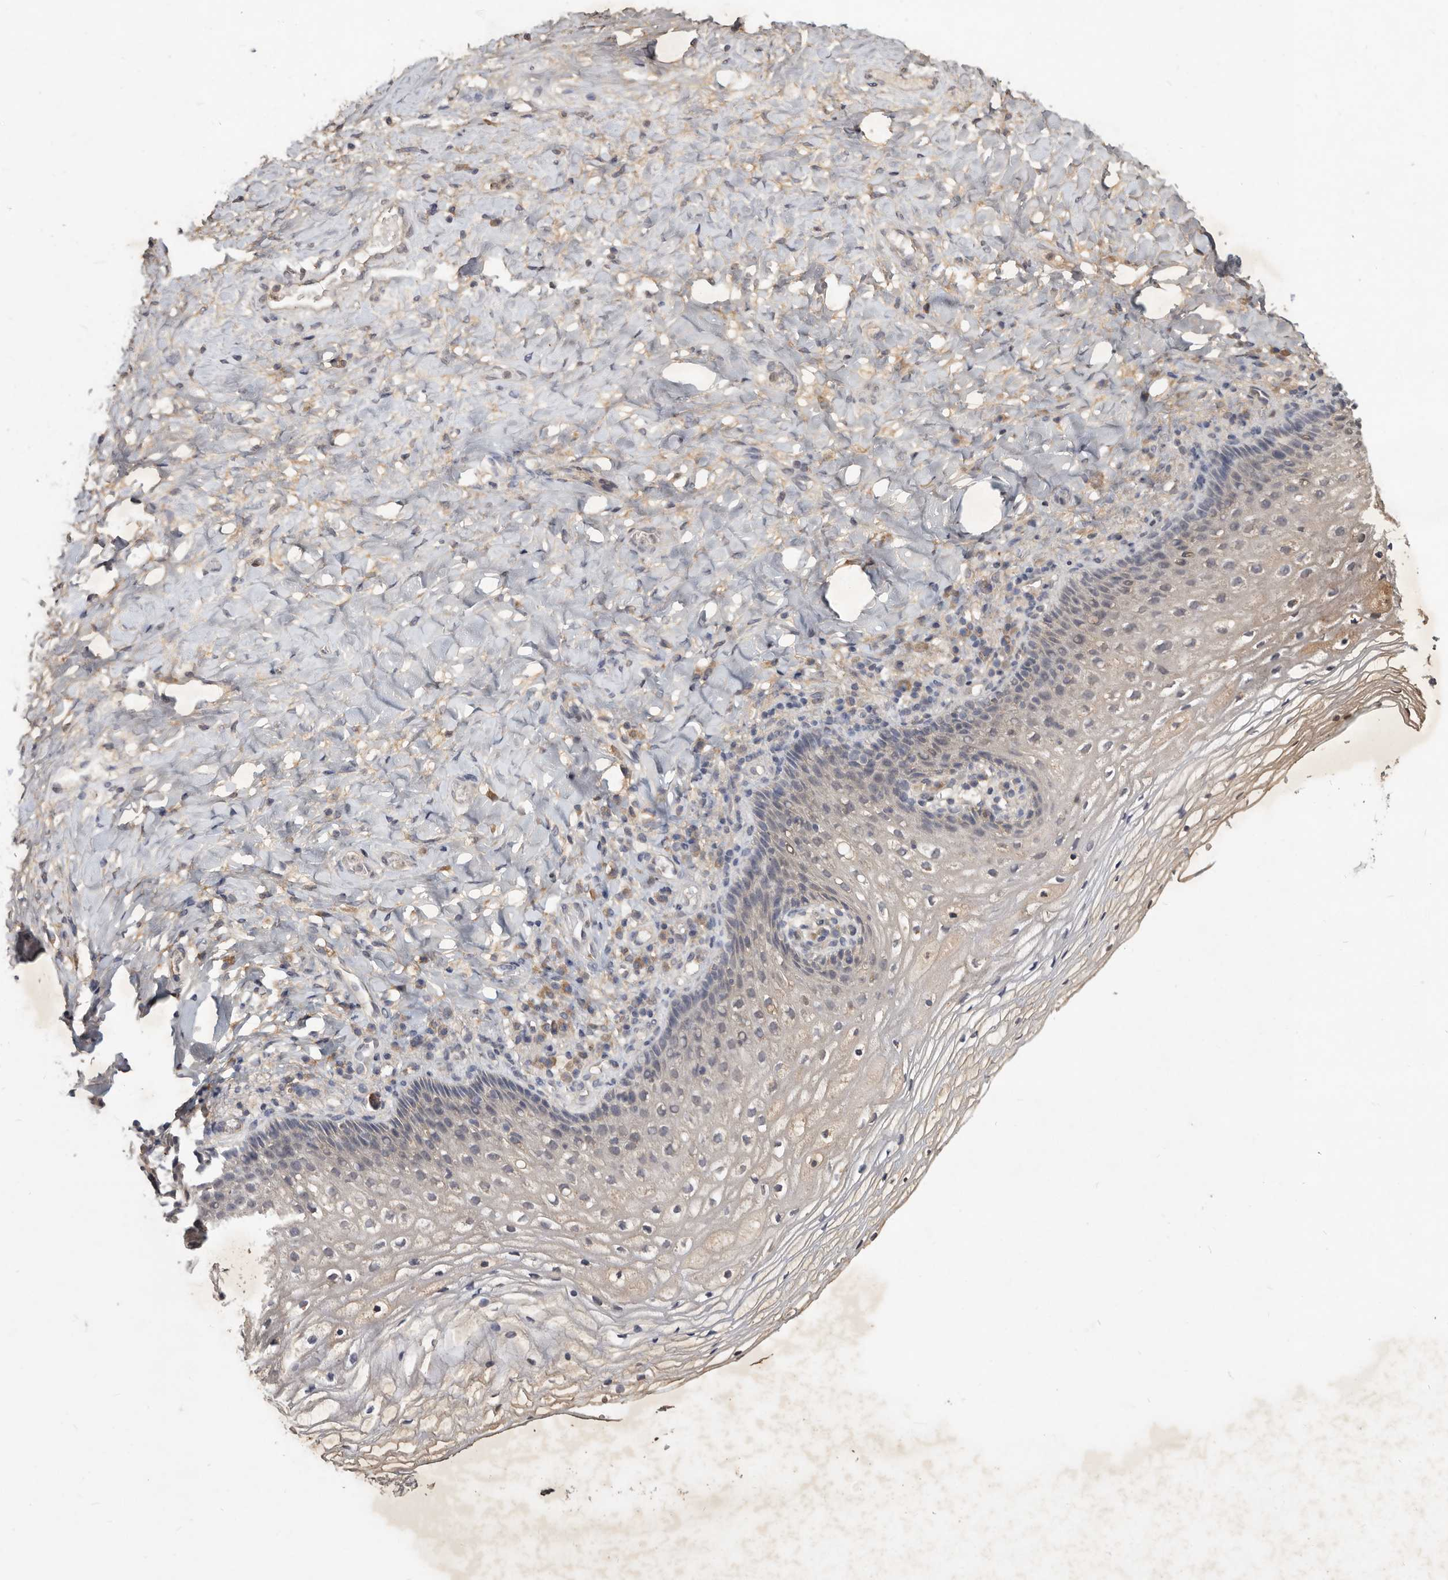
{"staining": {"intensity": "negative", "quantity": "none", "location": "none"}, "tissue": "vagina", "cell_type": "Squamous epithelial cells", "image_type": "normal", "snomed": [{"axis": "morphology", "description": "Normal tissue, NOS"}, {"axis": "topography", "description": "Vagina"}], "caption": "Photomicrograph shows no significant protein expression in squamous epithelial cells of benign vagina. (DAB (3,3'-diaminobenzidine) immunohistochemistry with hematoxylin counter stain).", "gene": "DNAJC28", "patient": {"sex": "female", "age": 60}}